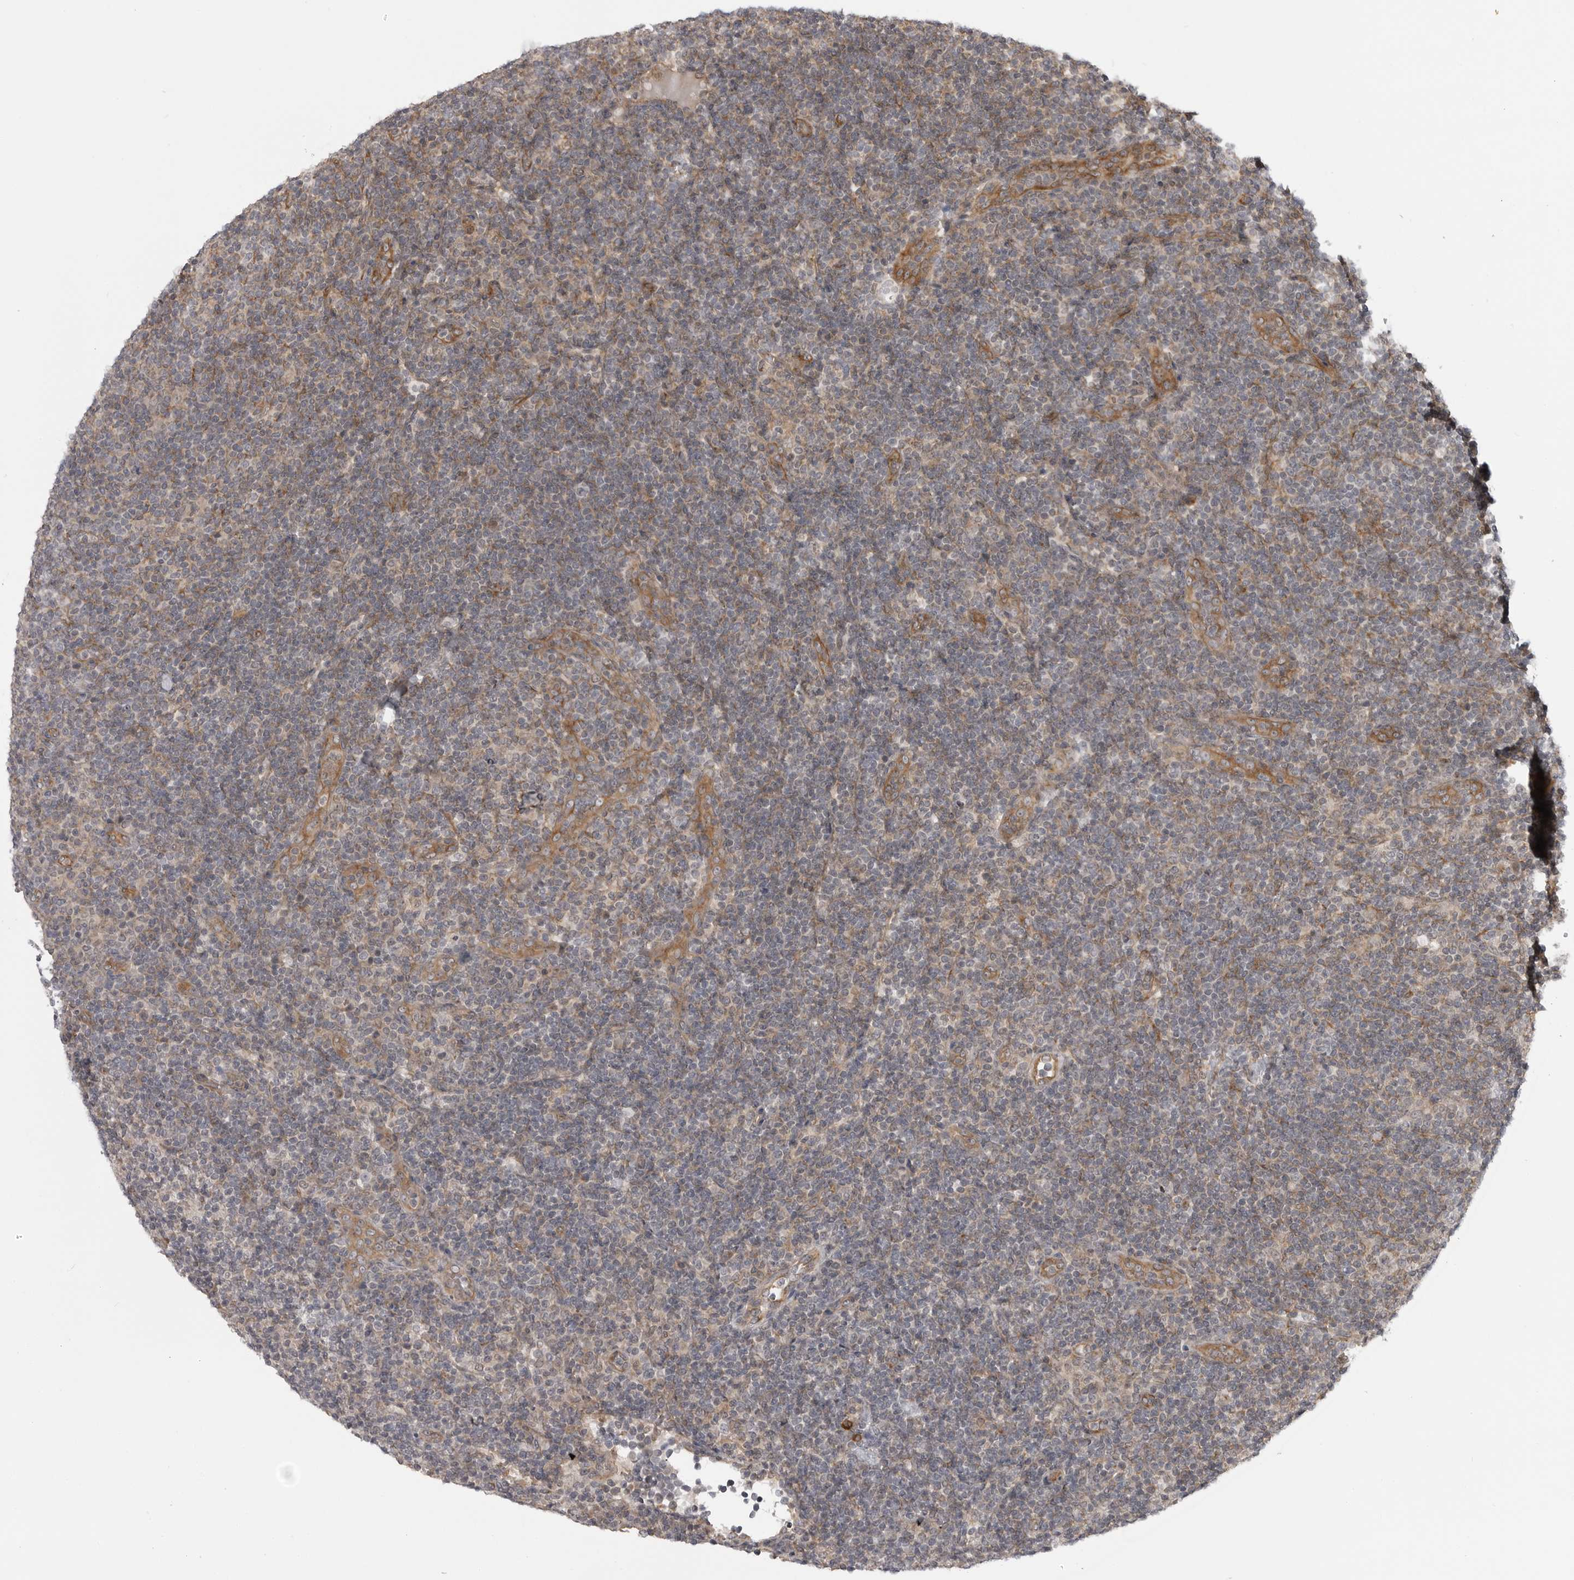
{"staining": {"intensity": "weak", "quantity": "25%-75%", "location": "cytoplasmic/membranous"}, "tissue": "lymphoma", "cell_type": "Tumor cells", "image_type": "cancer", "snomed": [{"axis": "morphology", "description": "Hodgkin's disease, NOS"}, {"axis": "topography", "description": "Lymph node"}], "caption": "Human lymphoma stained with a protein marker demonstrates weak staining in tumor cells.", "gene": "LRRC45", "patient": {"sex": "female", "age": 57}}